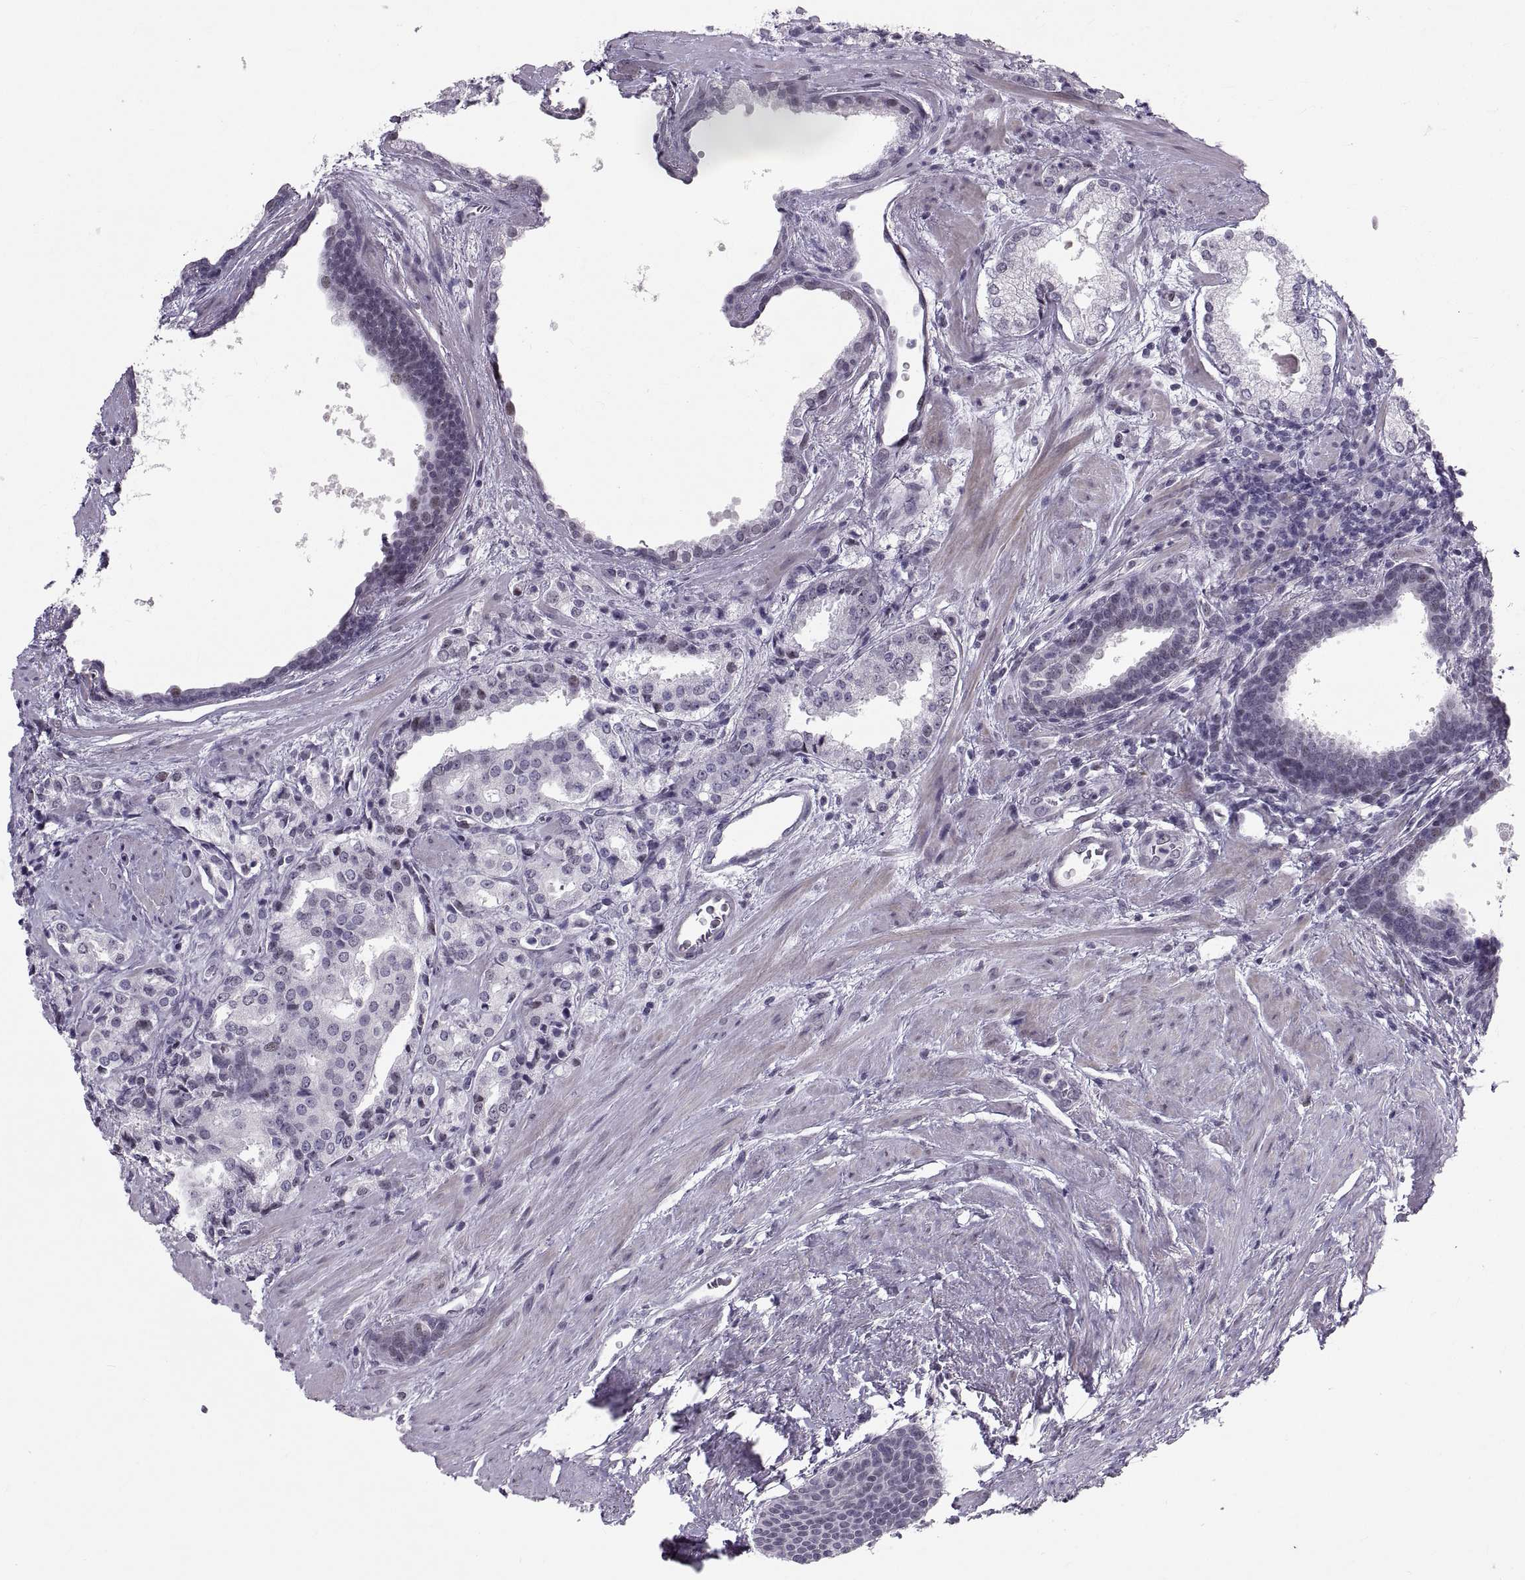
{"staining": {"intensity": "weak", "quantity": "<25%", "location": "cytoplasmic/membranous"}, "tissue": "prostate cancer", "cell_type": "Tumor cells", "image_type": "cancer", "snomed": [{"axis": "morphology", "description": "Adenocarcinoma, Low grade"}, {"axis": "topography", "description": "Prostate"}], "caption": "This is an immunohistochemistry (IHC) micrograph of low-grade adenocarcinoma (prostate). There is no staining in tumor cells.", "gene": "NANOS3", "patient": {"sex": "male", "age": 56}}